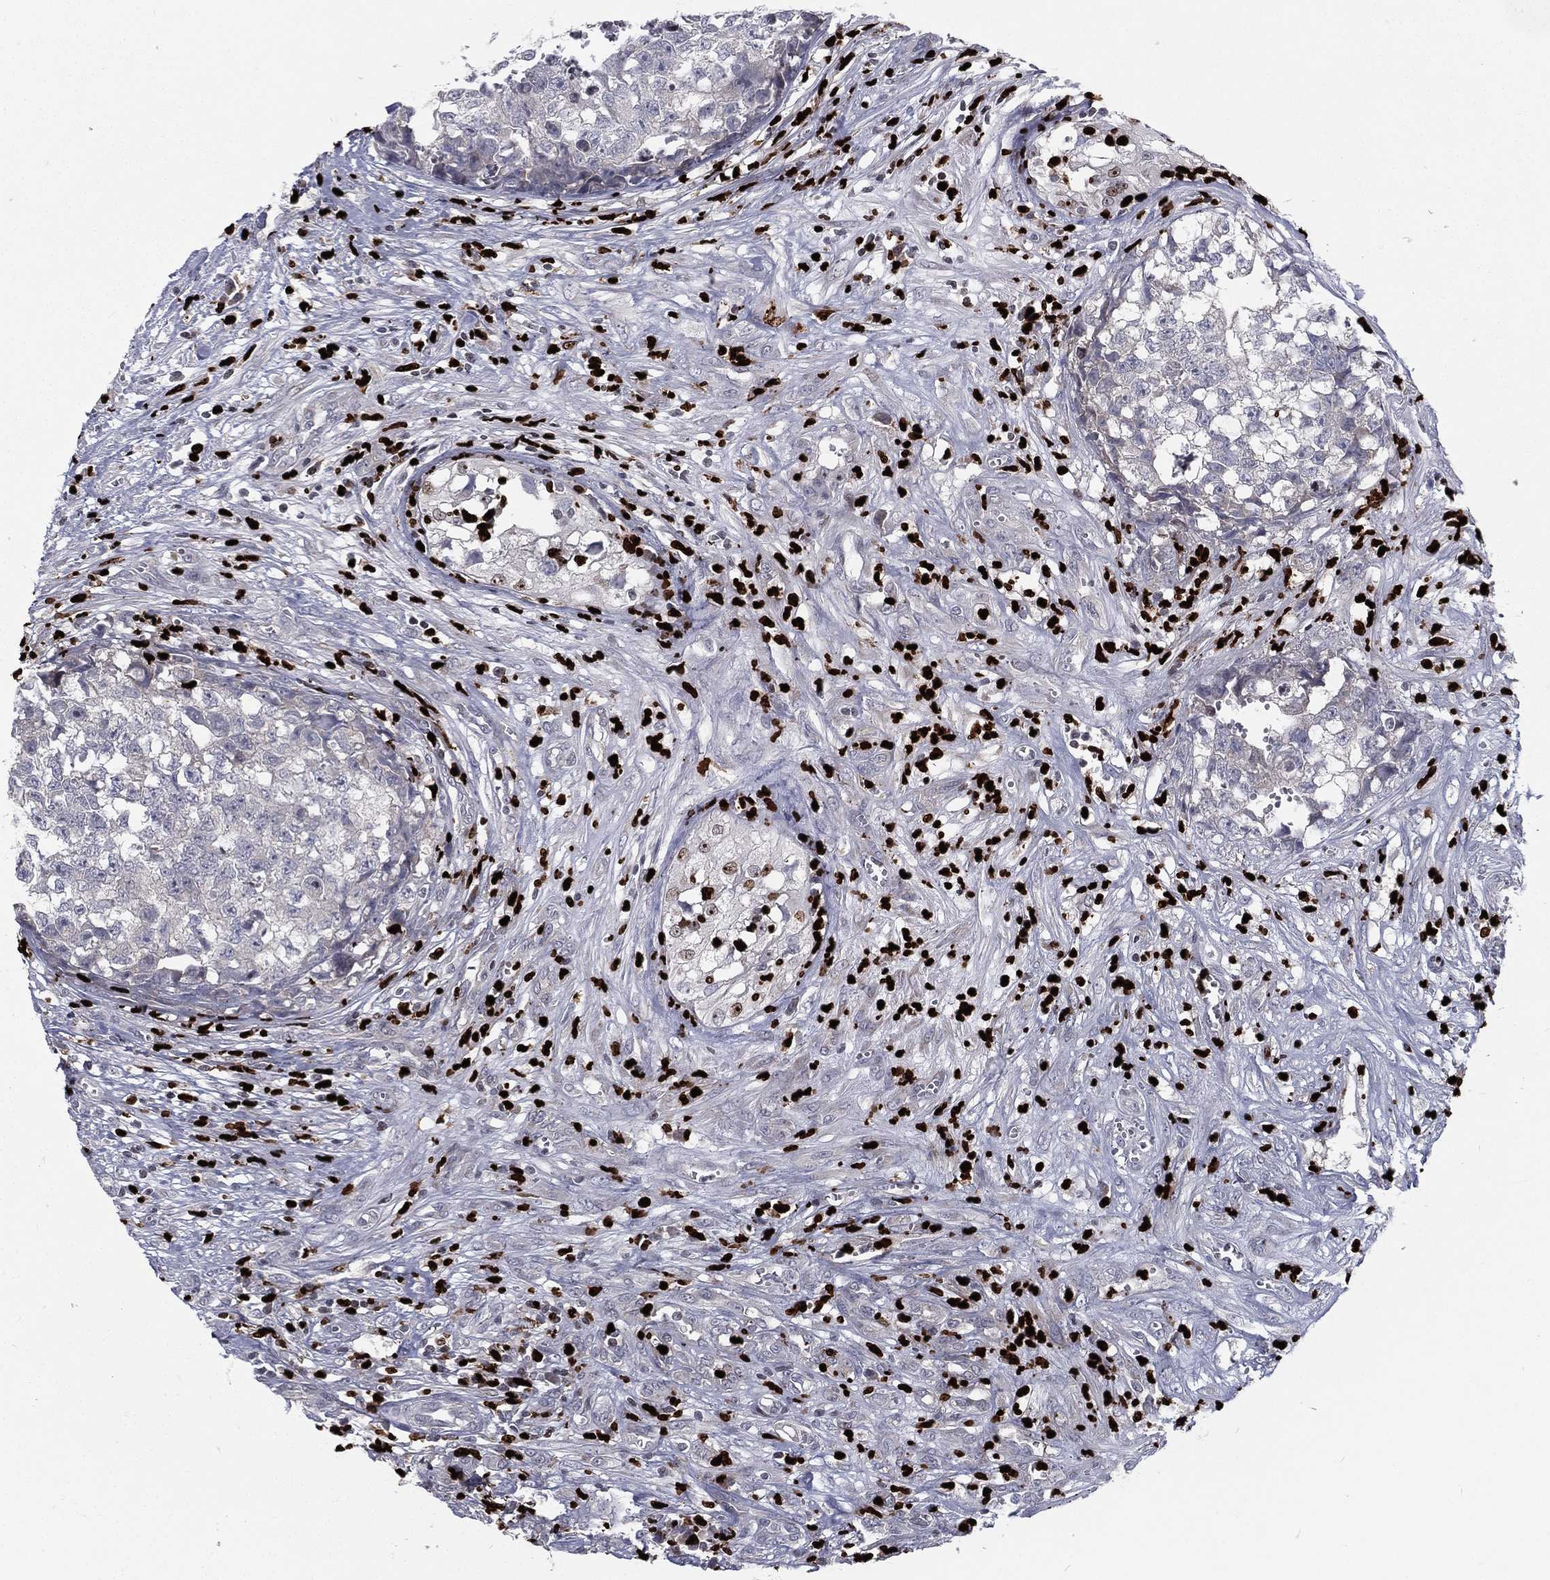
{"staining": {"intensity": "negative", "quantity": "none", "location": "none"}, "tissue": "testis cancer", "cell_type": "Tumor cells", "image_type": "cancer", "snomed": [{"axis": "morphology", "description": "Seminoma, NOS"}, {"axis": "morphology", "description": "Carcinoma, Embryonal, NOS"}, {"axis": "topography", "description": "Testis"}], "caption": "DAB (3,3'-diaminobenzidine) immunohistochemical staining of testis embryonal carcinoma demonstrates no significant staining in tumor cells.", "gene": "MNDA", "patient": {"sex": "male", "age": 22}}